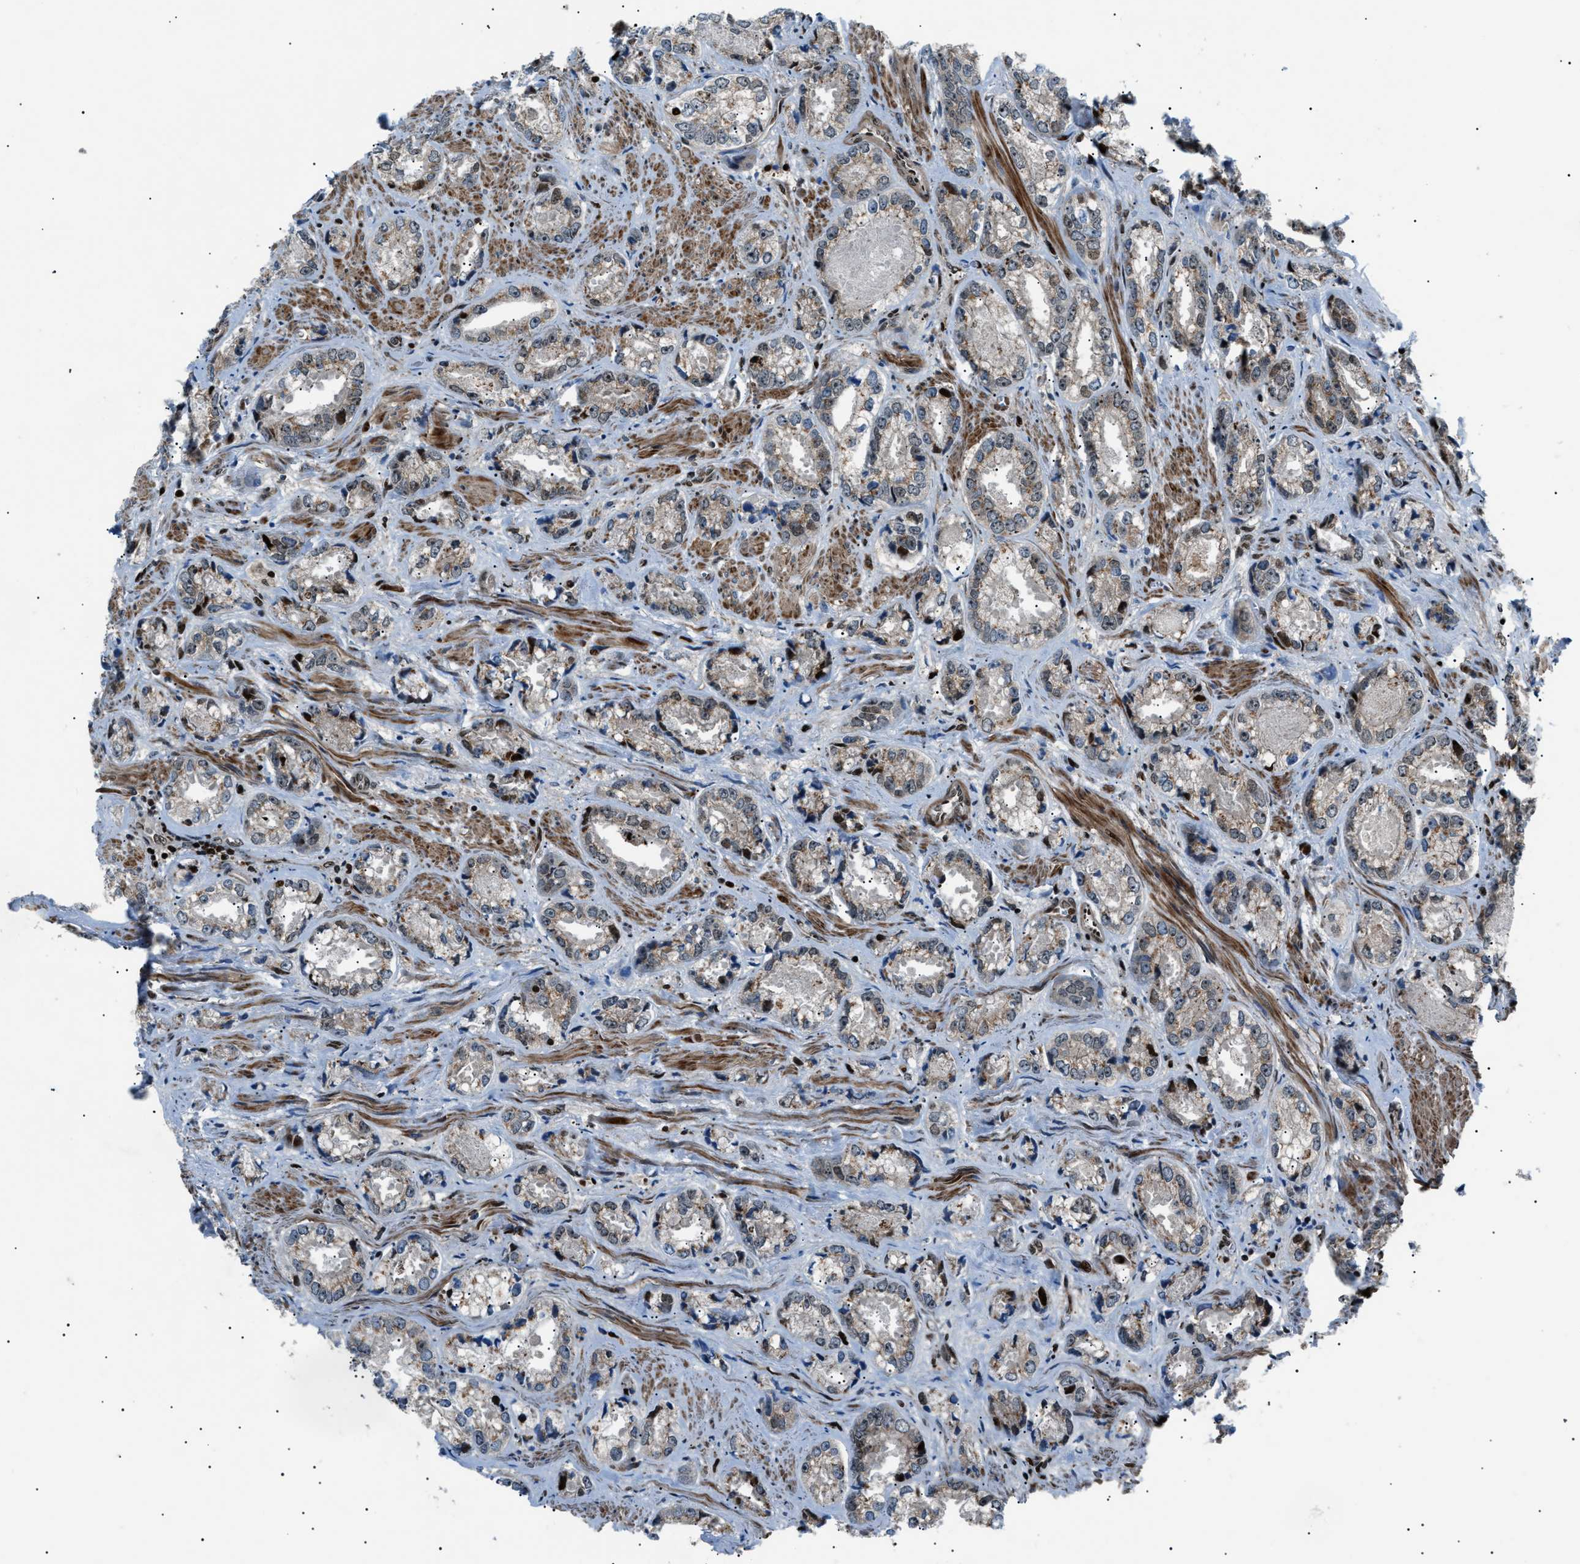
{"staining": {"intensity": "negative", "quantity": "none", "location": "none"}, "tissue": "prostate cancer", "cell_type": "Tumor cells", "image_type": "cancer", "snomed": [{"axis": "morphology", "description": "Adenocarcinoma, High grade"}, {"axis": "topography", "description": "Prostate"}], "caption": "Immunohistochemical staining of prostate cancer displays no significant staining in tumor cells.", "gene": "PRKX", "patient": {"sex": "male", "age": 61}}